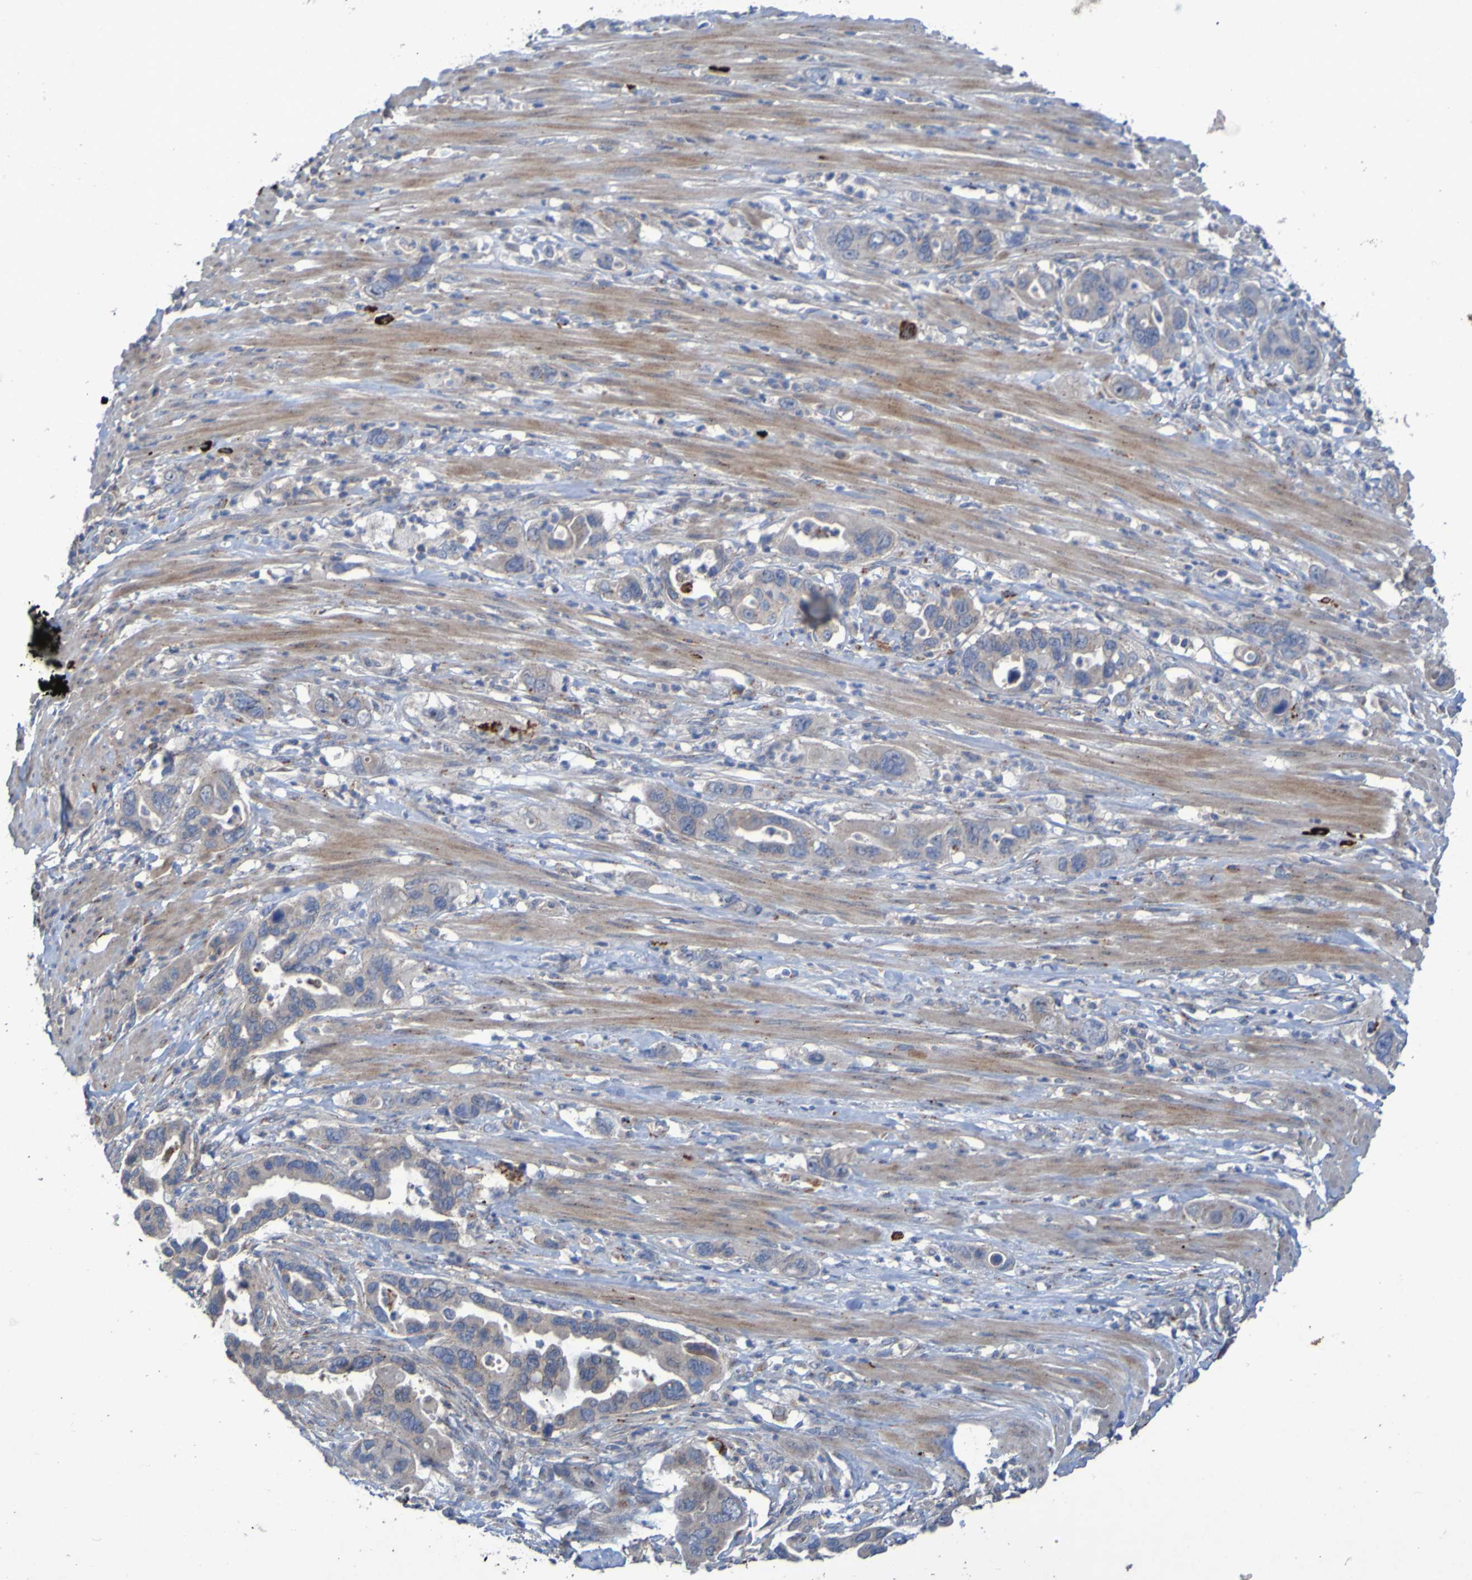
{"staining": {"intensity": "weak", "quantity": ">75%", "location": "cytoplasmic/membranous"}, "tissue": "pancreatic cancer", "cell_type": "Tumor cells", "image_type": "cancer", "snomed": [{"axis": "morphology", "description": "Adenocarcinoma, NOS"}, {"axis": "topography", "description": "Pancreas"}], "caption": "Immunohistochemistry staining of pancreatic adenocarcinoma, which displays low levels of weak cytoplasmic/membranous positivity in approximately >75% of tumor cells indicating weak cytoplasmic/membranous protein staining. The staining was performed using DAB (3,3'-diaminobenzidine) (brown) for protein detection and nuclei were counterstained in hematoxylin (blue).", "gene": "ANGPT4", "patient": {"sex": "female", "age": 71}}